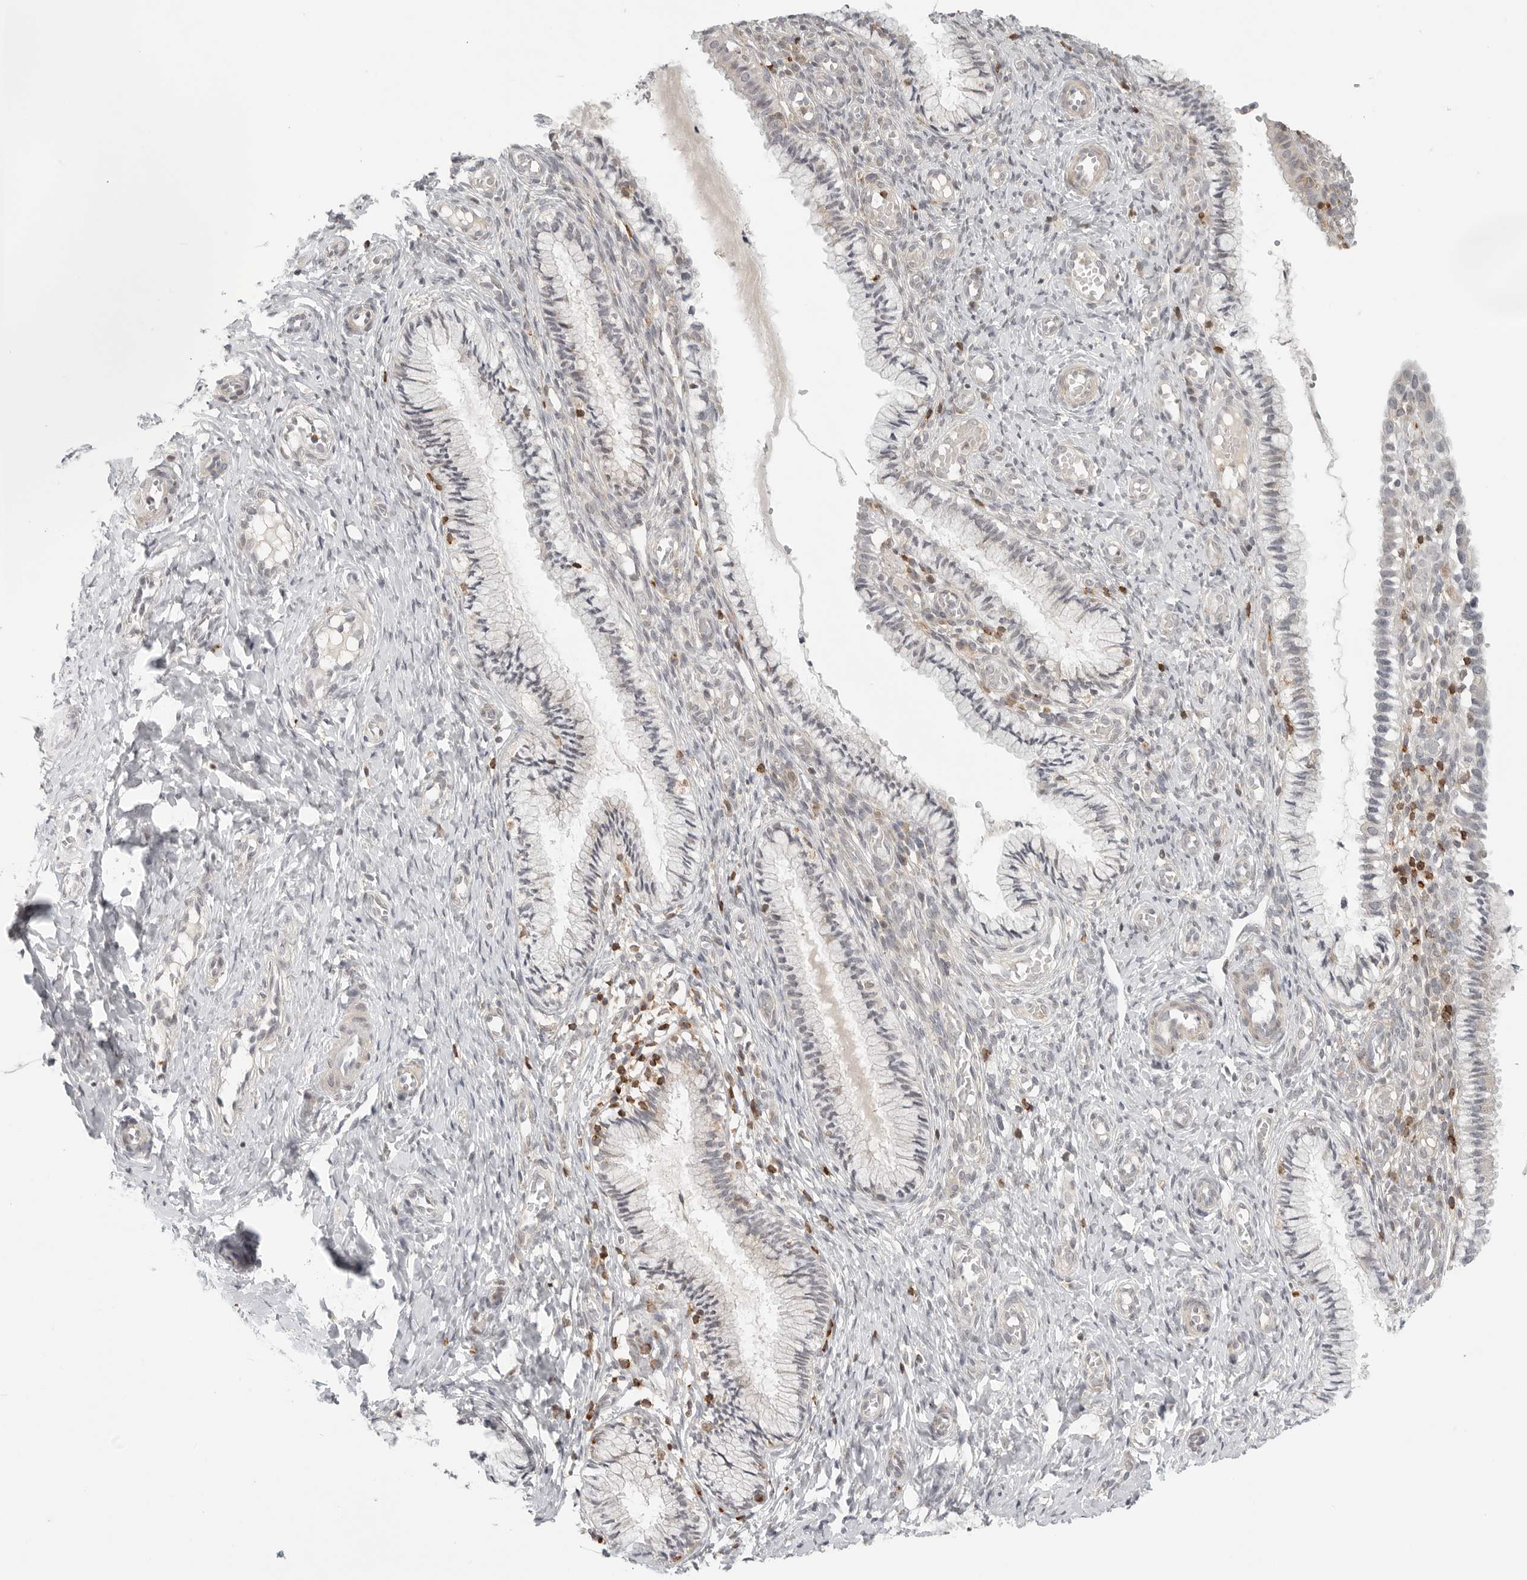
{"staining": {"intensity": "negative", "quantity": "none", "location": "none"}, "tissue": "cervix", "cell_type": "Glandular cells", "image_type": "normal", "snomed": [{"axis": "morphology", "description": "Normal tissue, NOS"}, {"axis": "topography", "description": "Cervix"}], "caption": "An IHC photomicrograph of normal cervix is shown. There is no staining in glandular cells of cervix.", "gene": "SH3KBP1", "patient": {"sex": "female", "age": 27}}